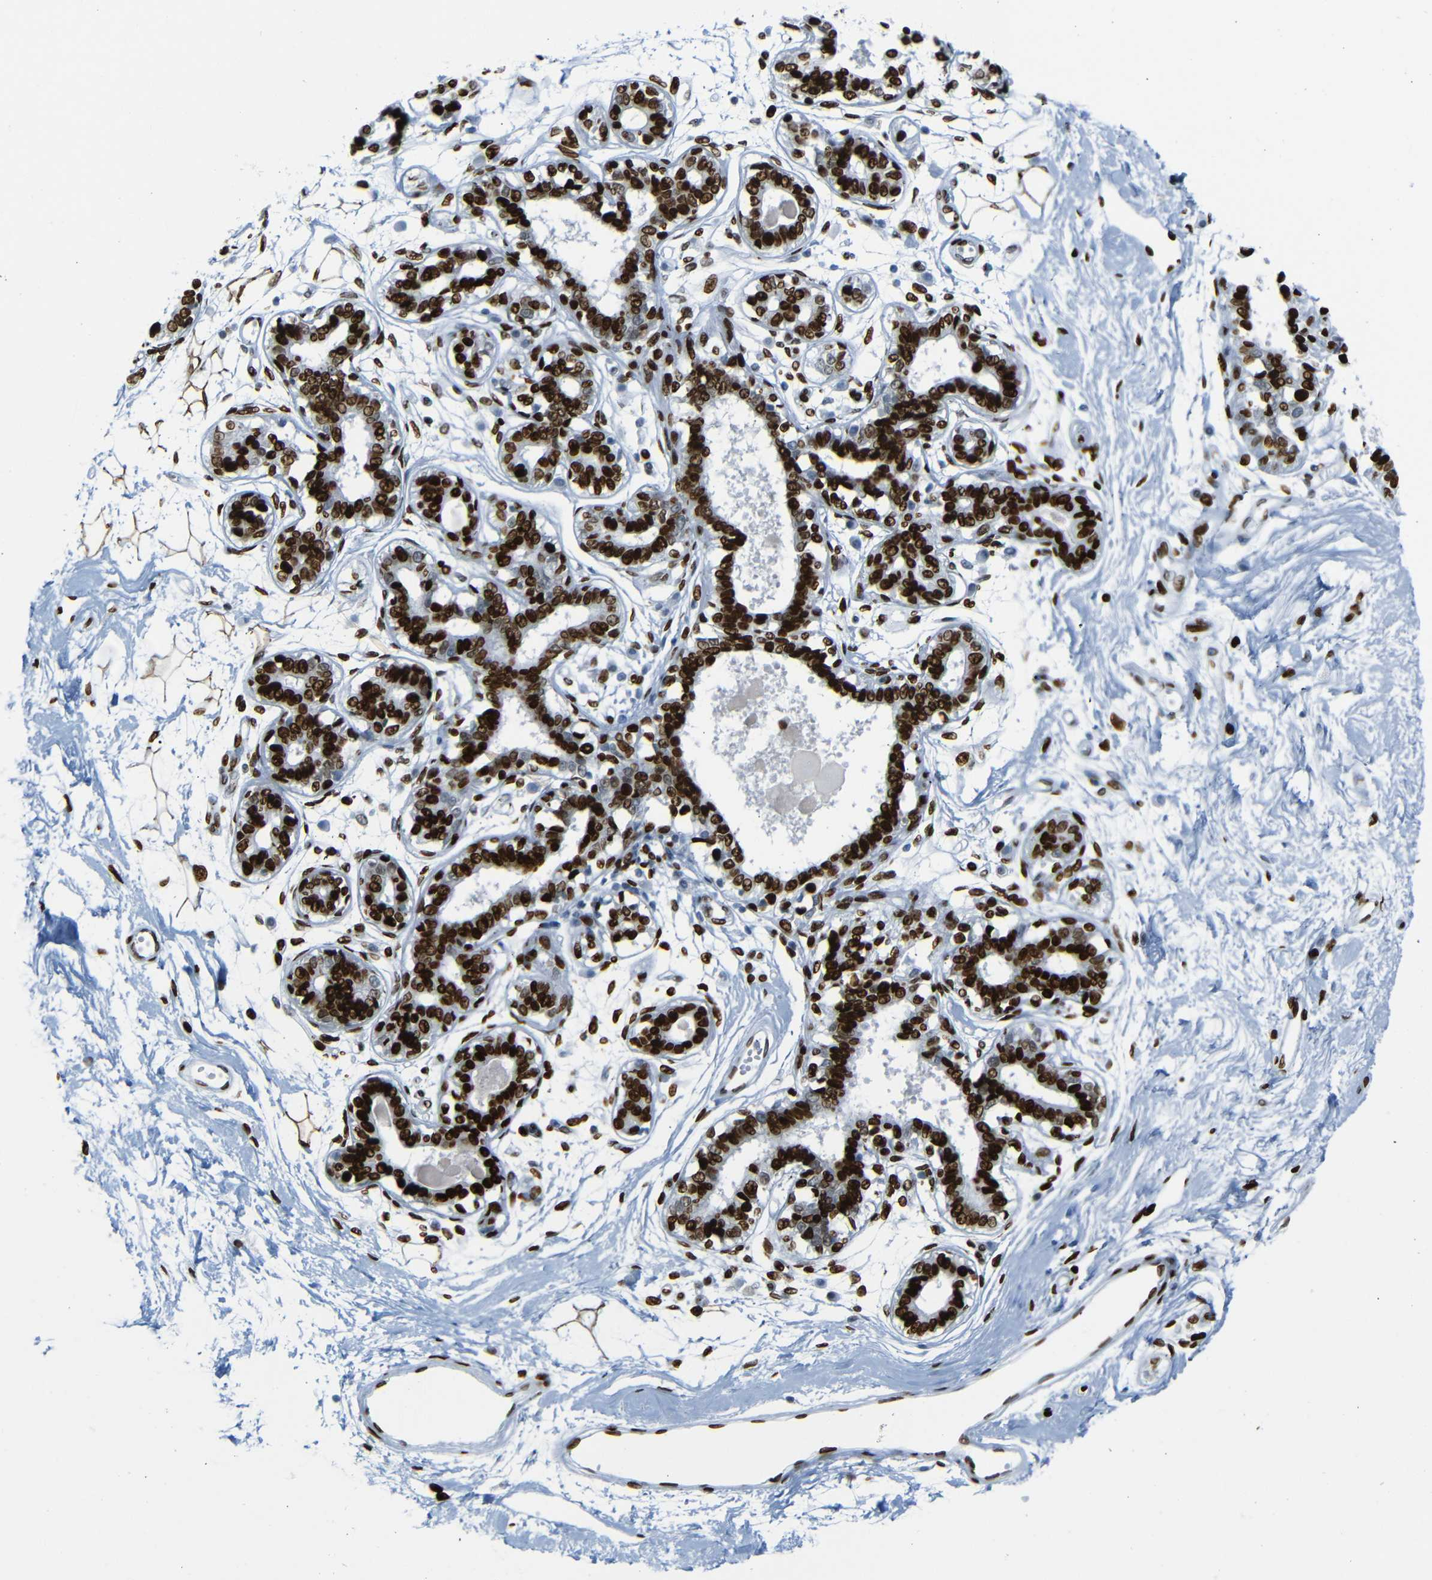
{"staining": {"intensity": "strong", "quantity": ">75%", "location": "cytoplasmic/membranous,nuclear"}, "tissue": "breast", "cell_type": "Adipocytes", "image_type": "normal", "snomed": [{"axis": "morphology", "description": "Normal tissue, NOS"}, {"axis": "topography", "description": "Breast"}], "caption": "IHC micrograph of benign breast: human breast stained using immunohistochemistry (IHC) shows high levels of strong protein expression localized specifically in the cytoplasmic/membranous,nuclear of adipocytes, appearing as a cytoplasmic/membranous,nuclear brown color.", "gene": "NPIPB15", "patient": {"sex": "female", "age": 45}}